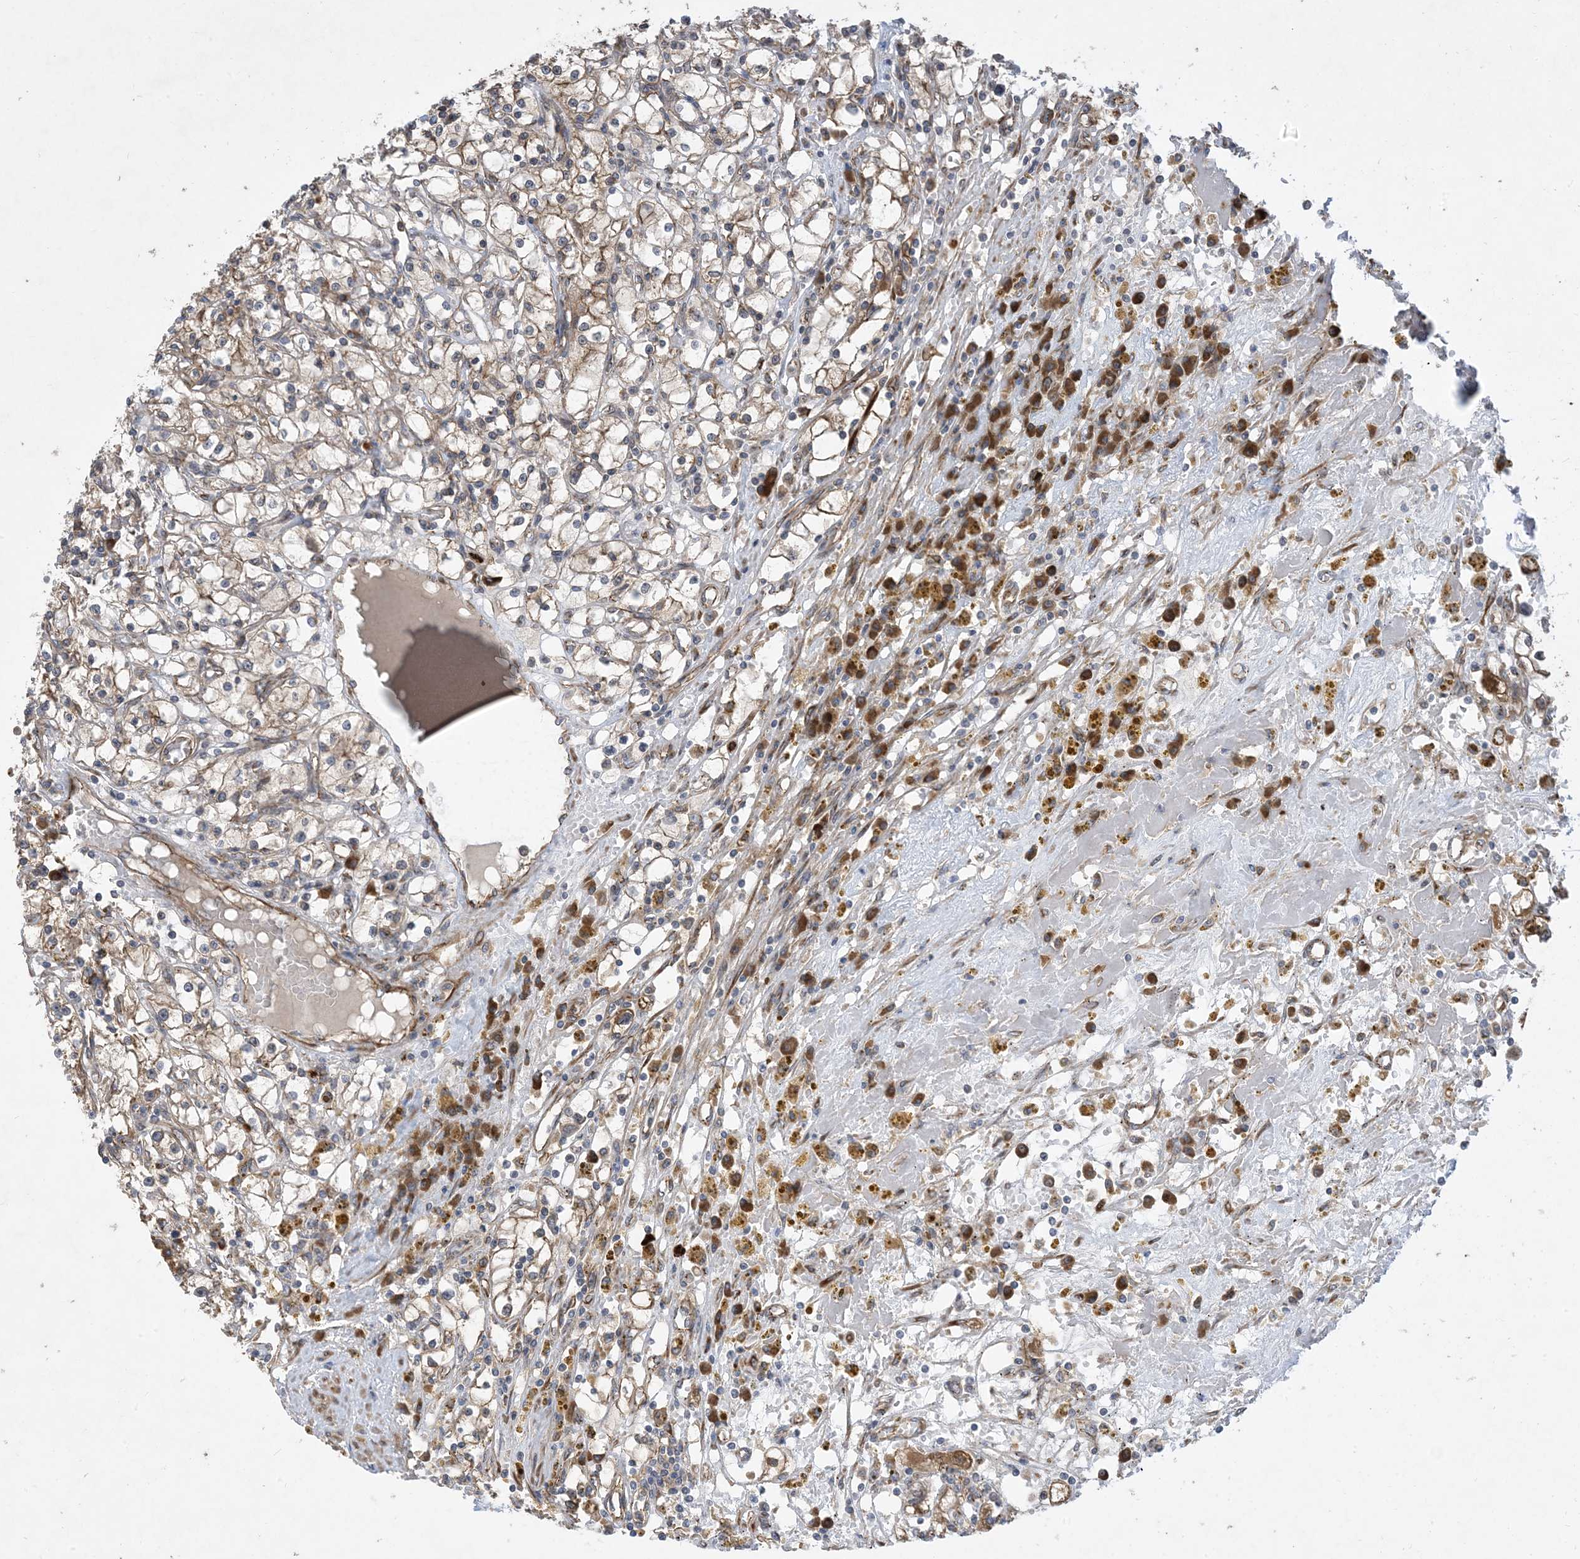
{"staining": {"intensity": "moderate", "quantity": "25%-75%", "location": "cytoplasmic/membranous"}, "tissue": "renal cancer", "cell_type": "Tumor cells", "image_type": "cancer", "snomed": [{"axis": "morphology", "description": "Adenocarcinoma, NOS"}, {"axis": "topography", "description": "Kidney"}], "caption": "IHC of renal cancer (adenocarcinoma) demonstrates medium levels of moderate cytoplasmic/membranous expression in about 25%-75% of tumor cells.", "gene": "OTOP1", "patient": {"sex": "male", "age": 56}}